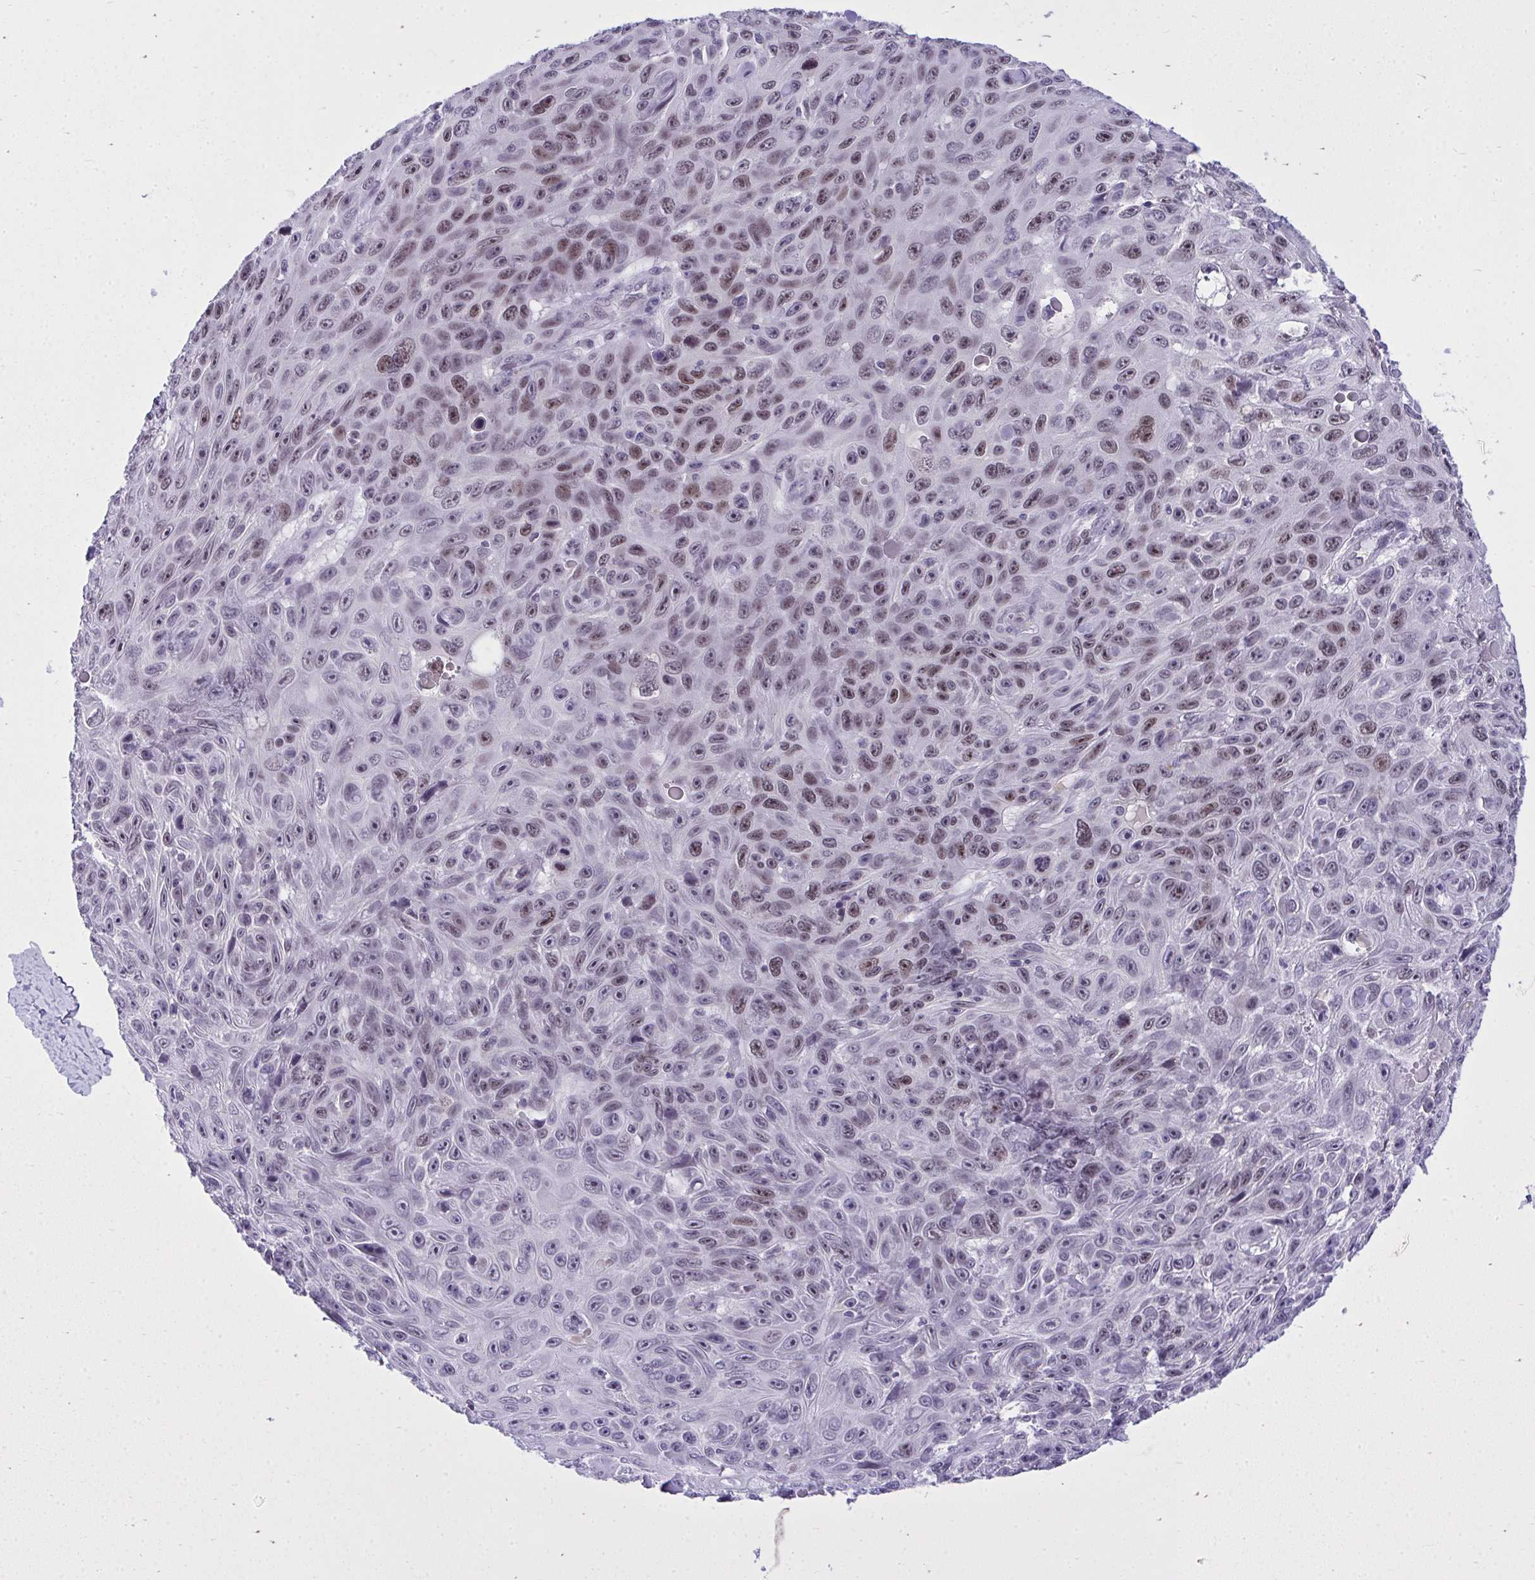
{"staining": {"intensity": "moderate", "quantity": "25%-75%", "location": "nuclear"}, "tissue": "skin cancer", "cell_type": "Tumor cells", "image_type": "cancer", "snomed": [{"axis": "morphology", "description": "Squamous cell carcinoma, NOS"}, {"axis": "topography", "description": "Skin"}], "caption": "A micrograph of skin cancer (squamous cell carcinoma) stained for a protein exhibits moderate nuclear brown staining in tumor cells.", "gene": "TEAD4", "patient": {"sex": "male", "age": 82}}